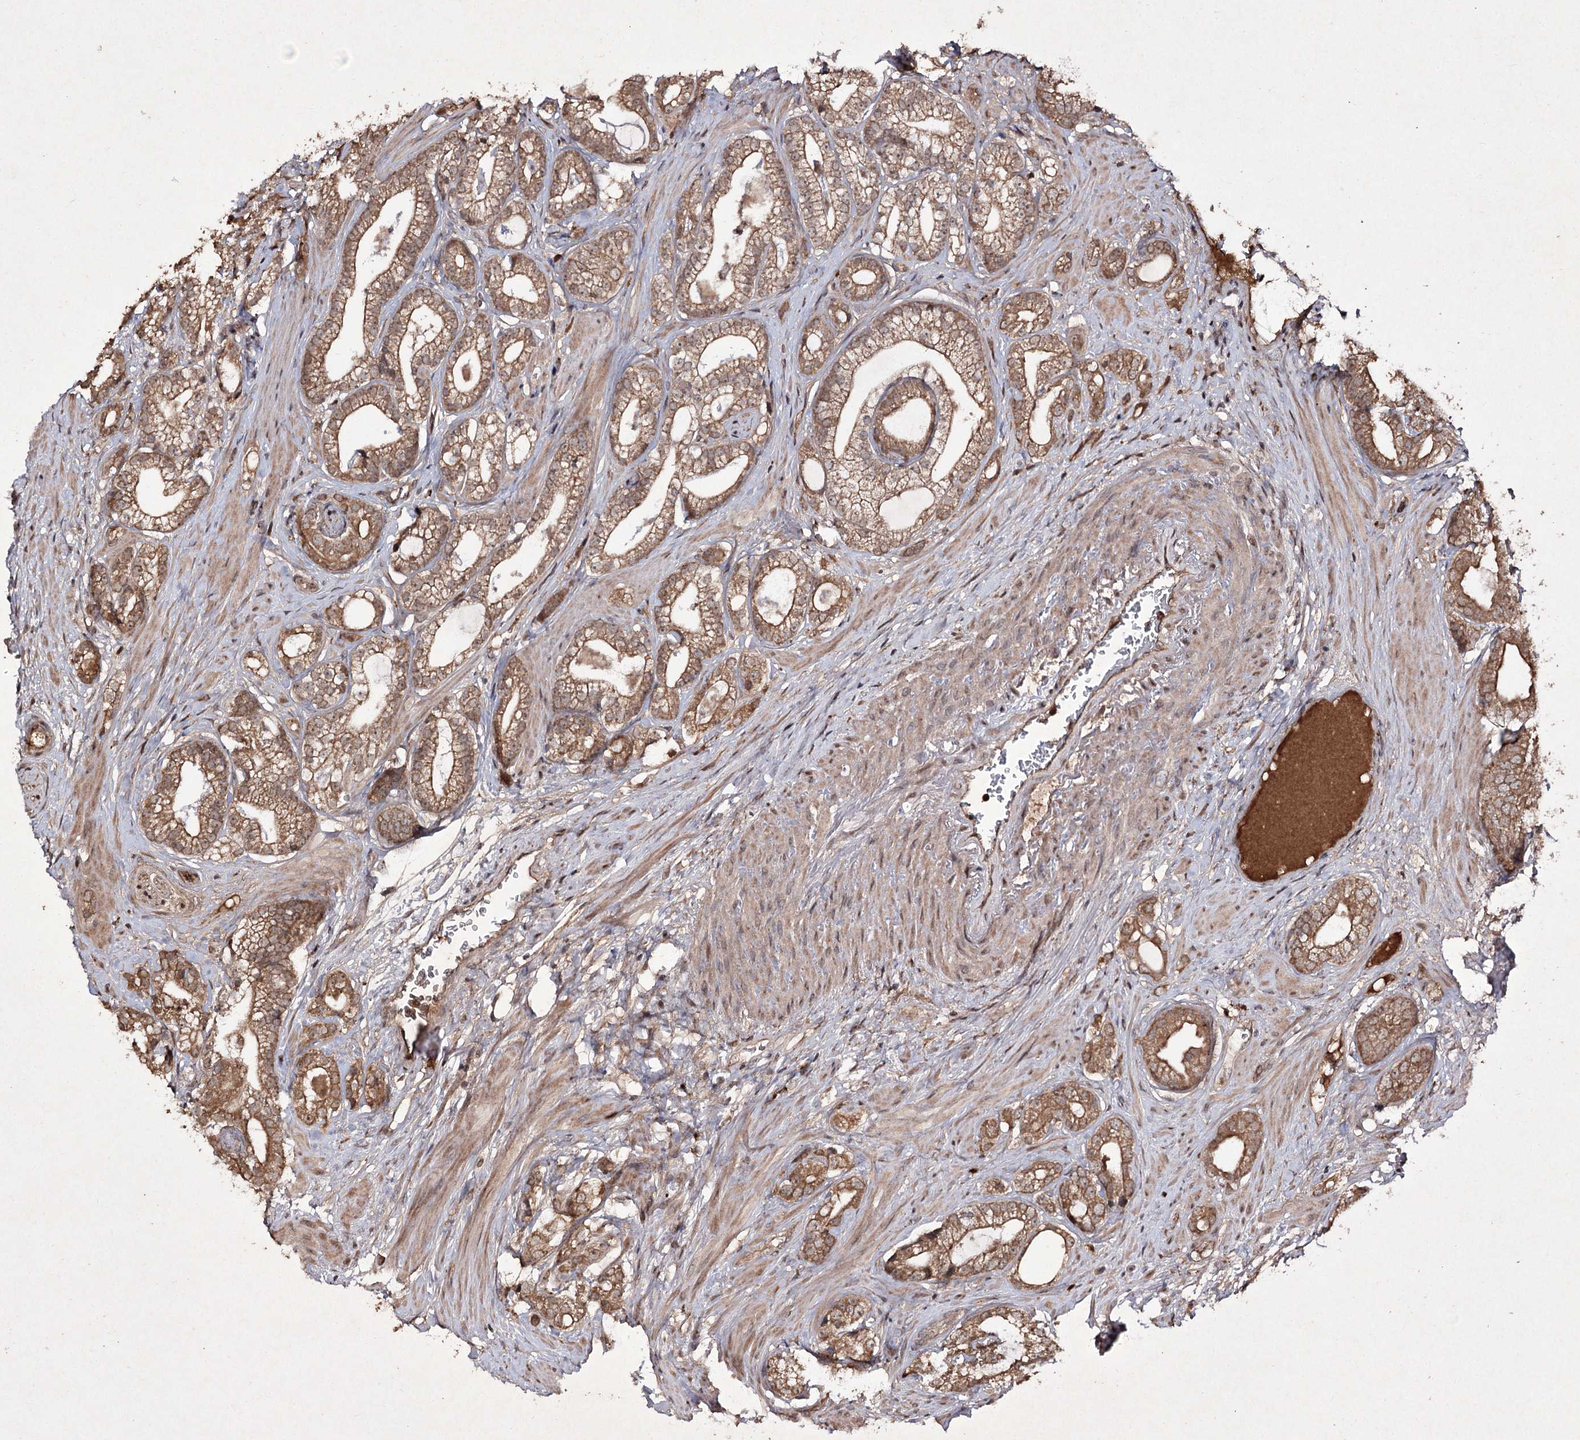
{"staining": {"intensity": "moderate", "quantity": ">75%", "location": "cytoplasmic/membranous"}, "tissue": "prostate cancer", "cell_type": "Tumor cells", "image_type": "cancer", "snomed": [{"axis": "morphology", "description": "Adenocarcinoma, High grade"}, {"axis": "topography", "description": "Prostate"}], "caption": "IHC of prostate cancer shows medium levels of moderate cytoplasmic/membranous positivity in approximately >75% of tumor cells. (brown staining indicates protein expression, while blue staining denotes nuclei).", "gene": "FANCL", "patient": {"sex": "male", "age": 60}}